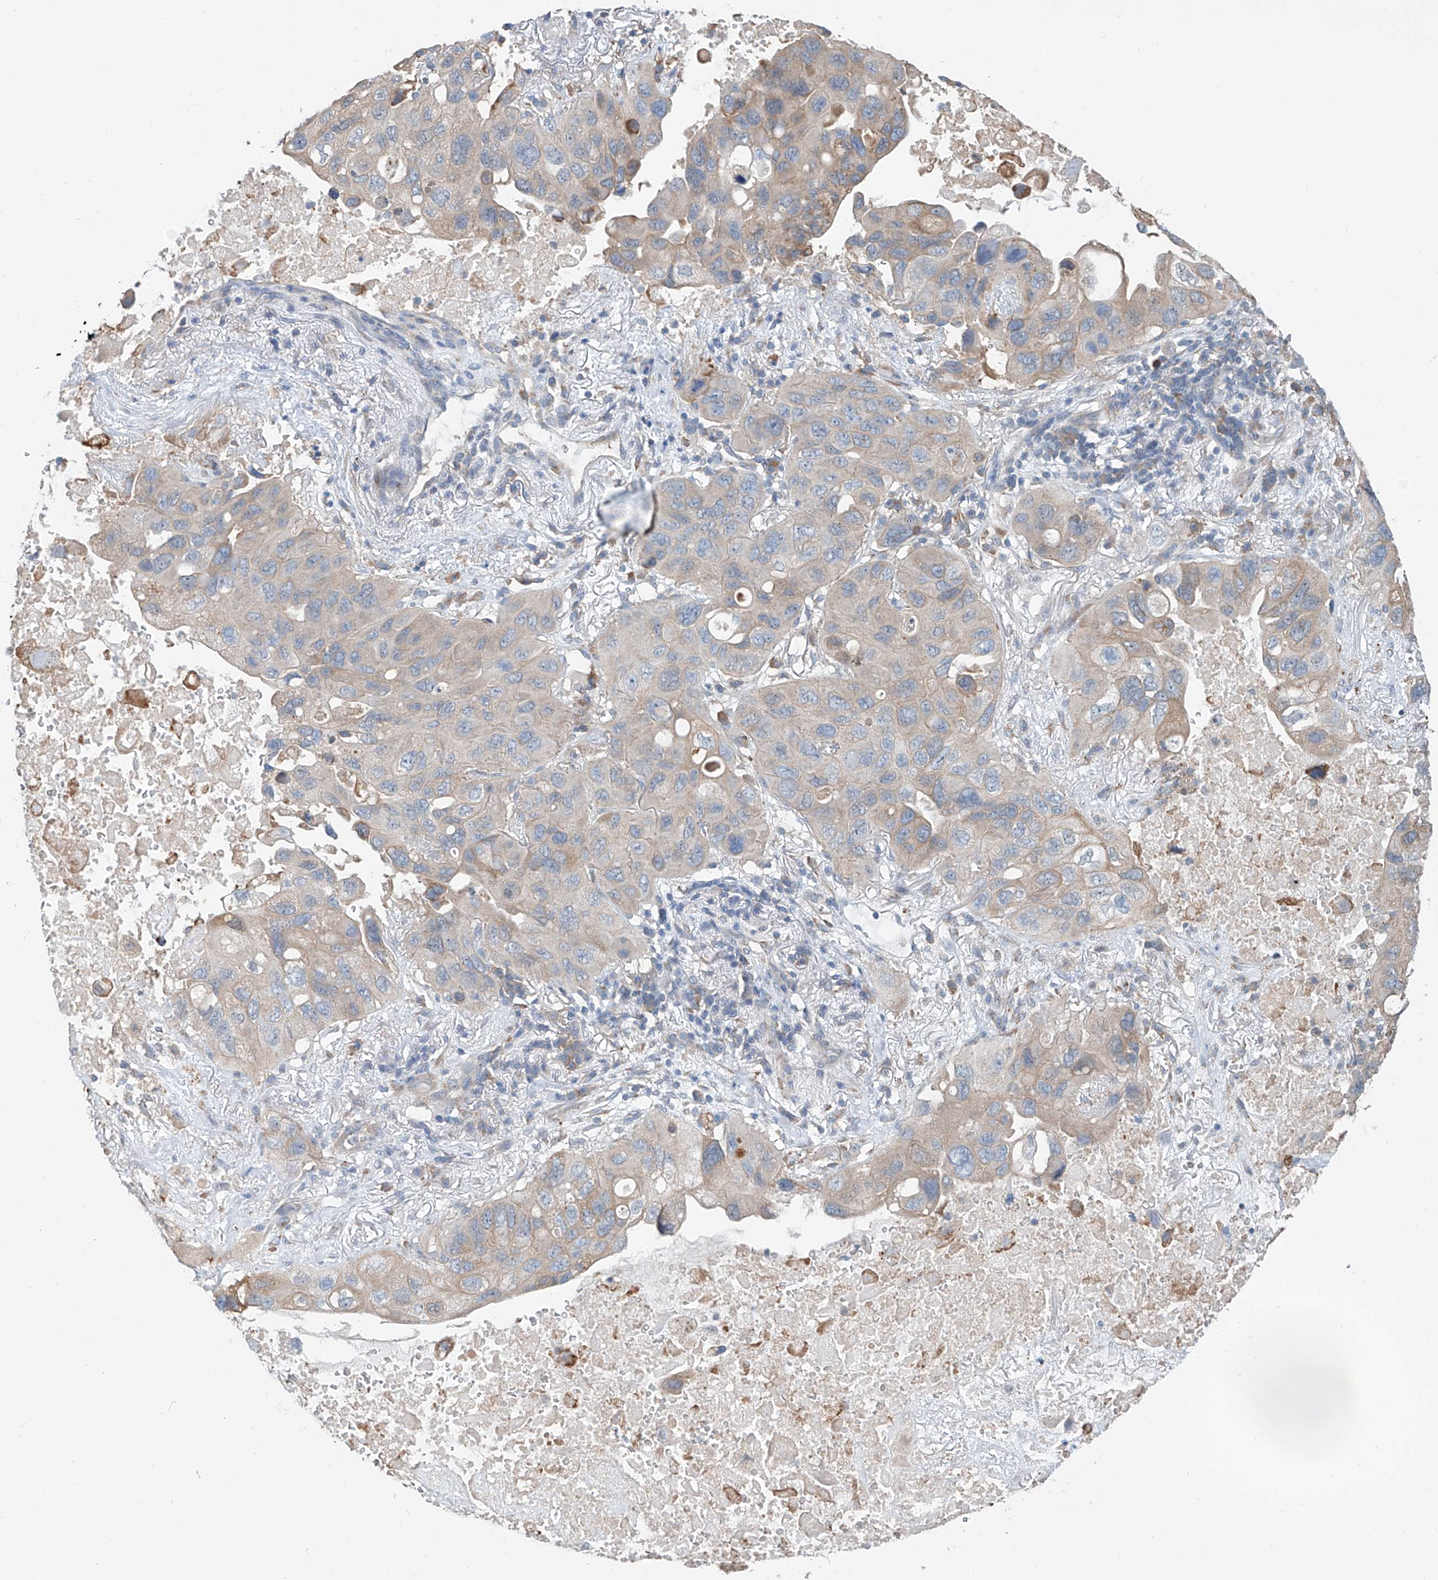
{"staining": {"intensity": "weak", "quantity": "25%-75%", "location": "cytoplasmic/membranous"}, "tissue": "lung cancer", "cell_type": "Tumor cells", "image_type": "cancer", "snomed": [{"axis": "morphology", "description": "Squamous cell carcinoma, NOS"}, {"axis": "topography", "description": "Lung"}], "caption": "An immunohistochemistry (IHC) micrograph of neoplastic tissue is shown. Protein staining in brown labels weak cytoplasmic/membranous positivity in lung cancer within tumor cells.", "gene": "KCNK10", "patient": {"sex": "female", "age": 73}}